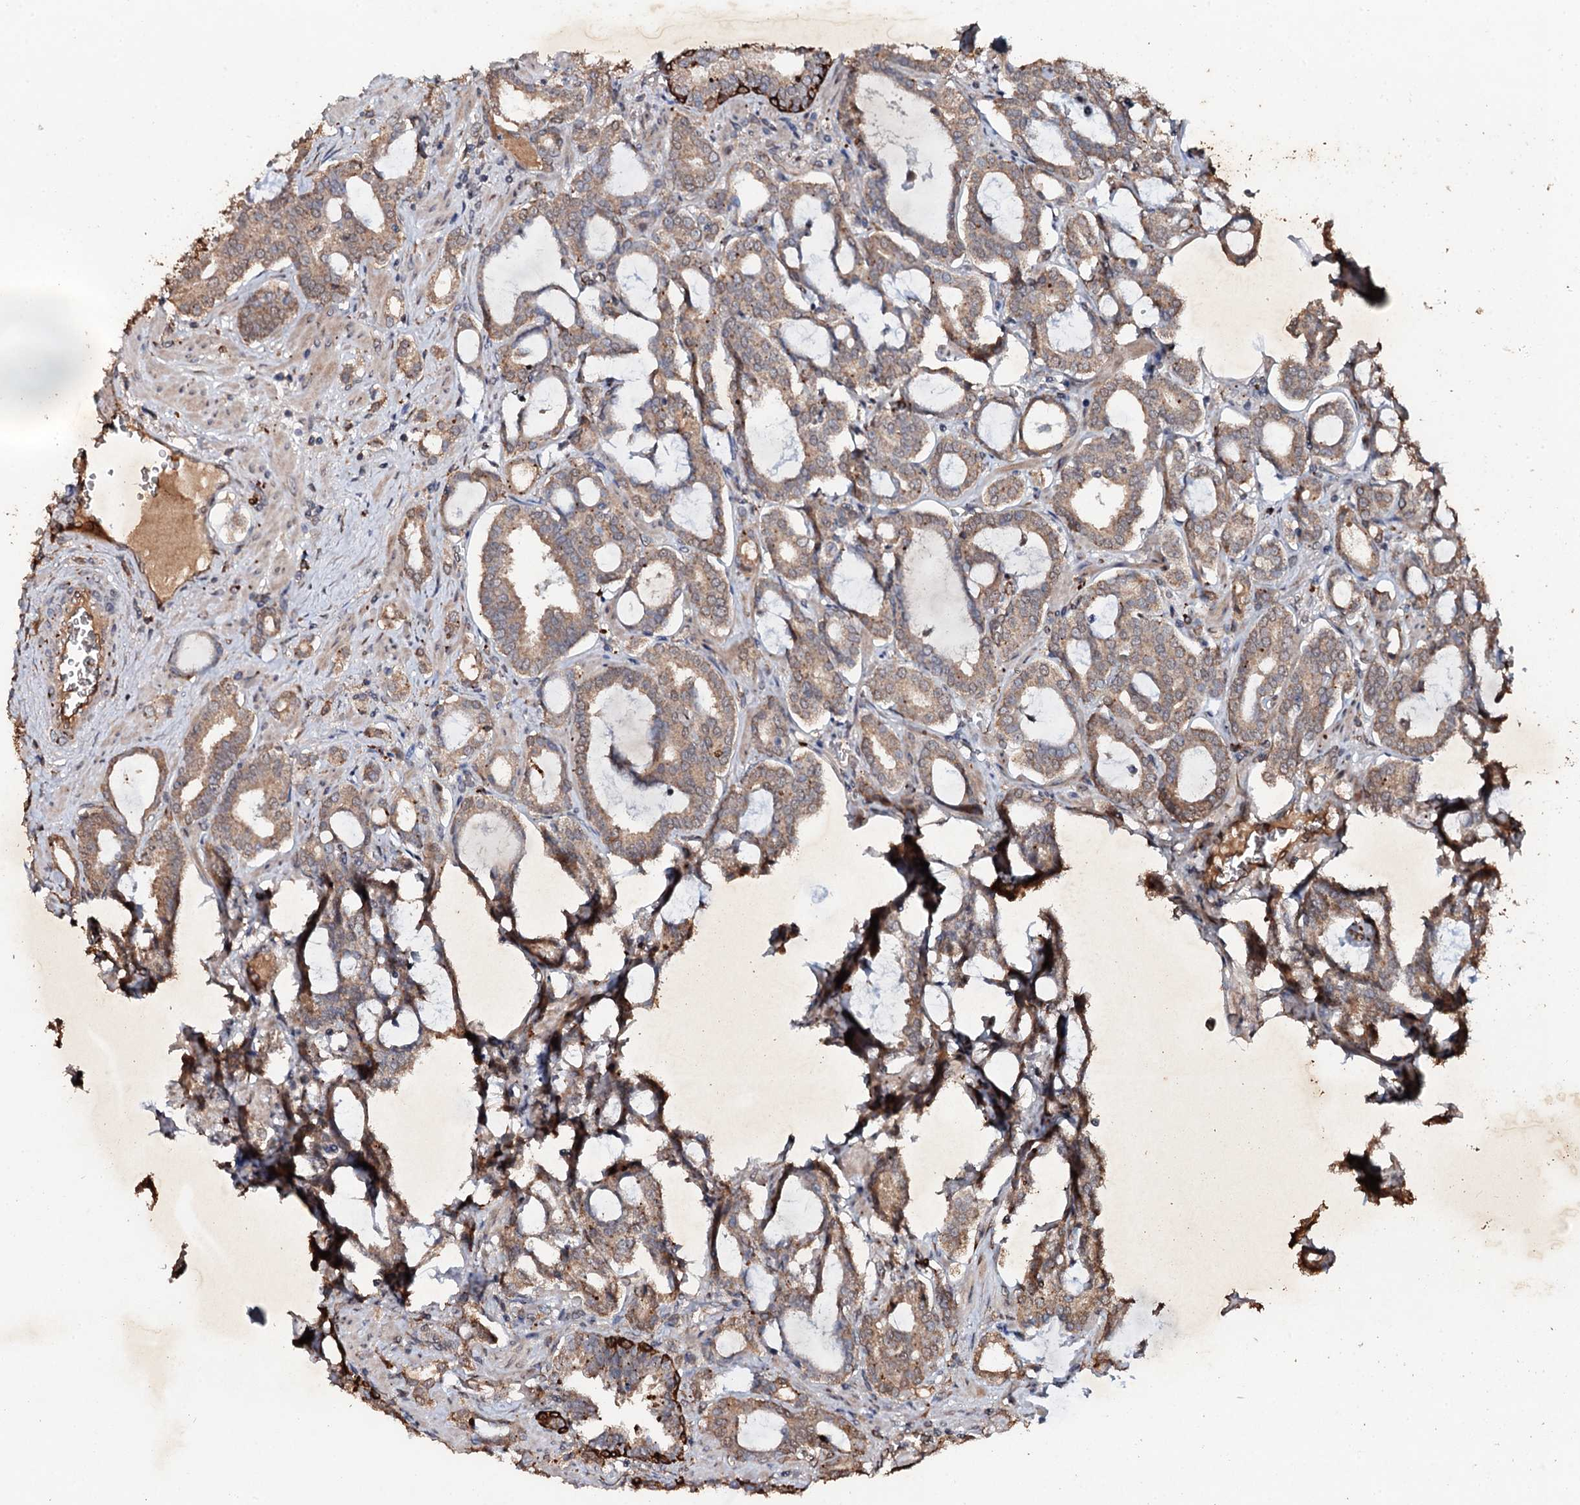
{"staining": {"intensity": "moderate", "quantity": ">75%", "location": "cytoplasmic/membranous"}, "tissue": "prostate cancer", "cell_type": "Tumor cells", "image_type": "cancer", "snomed": [{"axis": "morphology", "description": "Adenocarcinoma, High grade"}, {"axis": "topography", "description": "Prostate and seminal vesicle, NOS"}], "caption": "Immunohistochemical staining of adenocarcinoma (high-grade) (prostate) shows medium levels of moderate cytoplasmic/membranous expression in approximately >75% of tumor cells.", "gene": "ADAMTS10", "patient": {"sex": "male", "age": 67}}